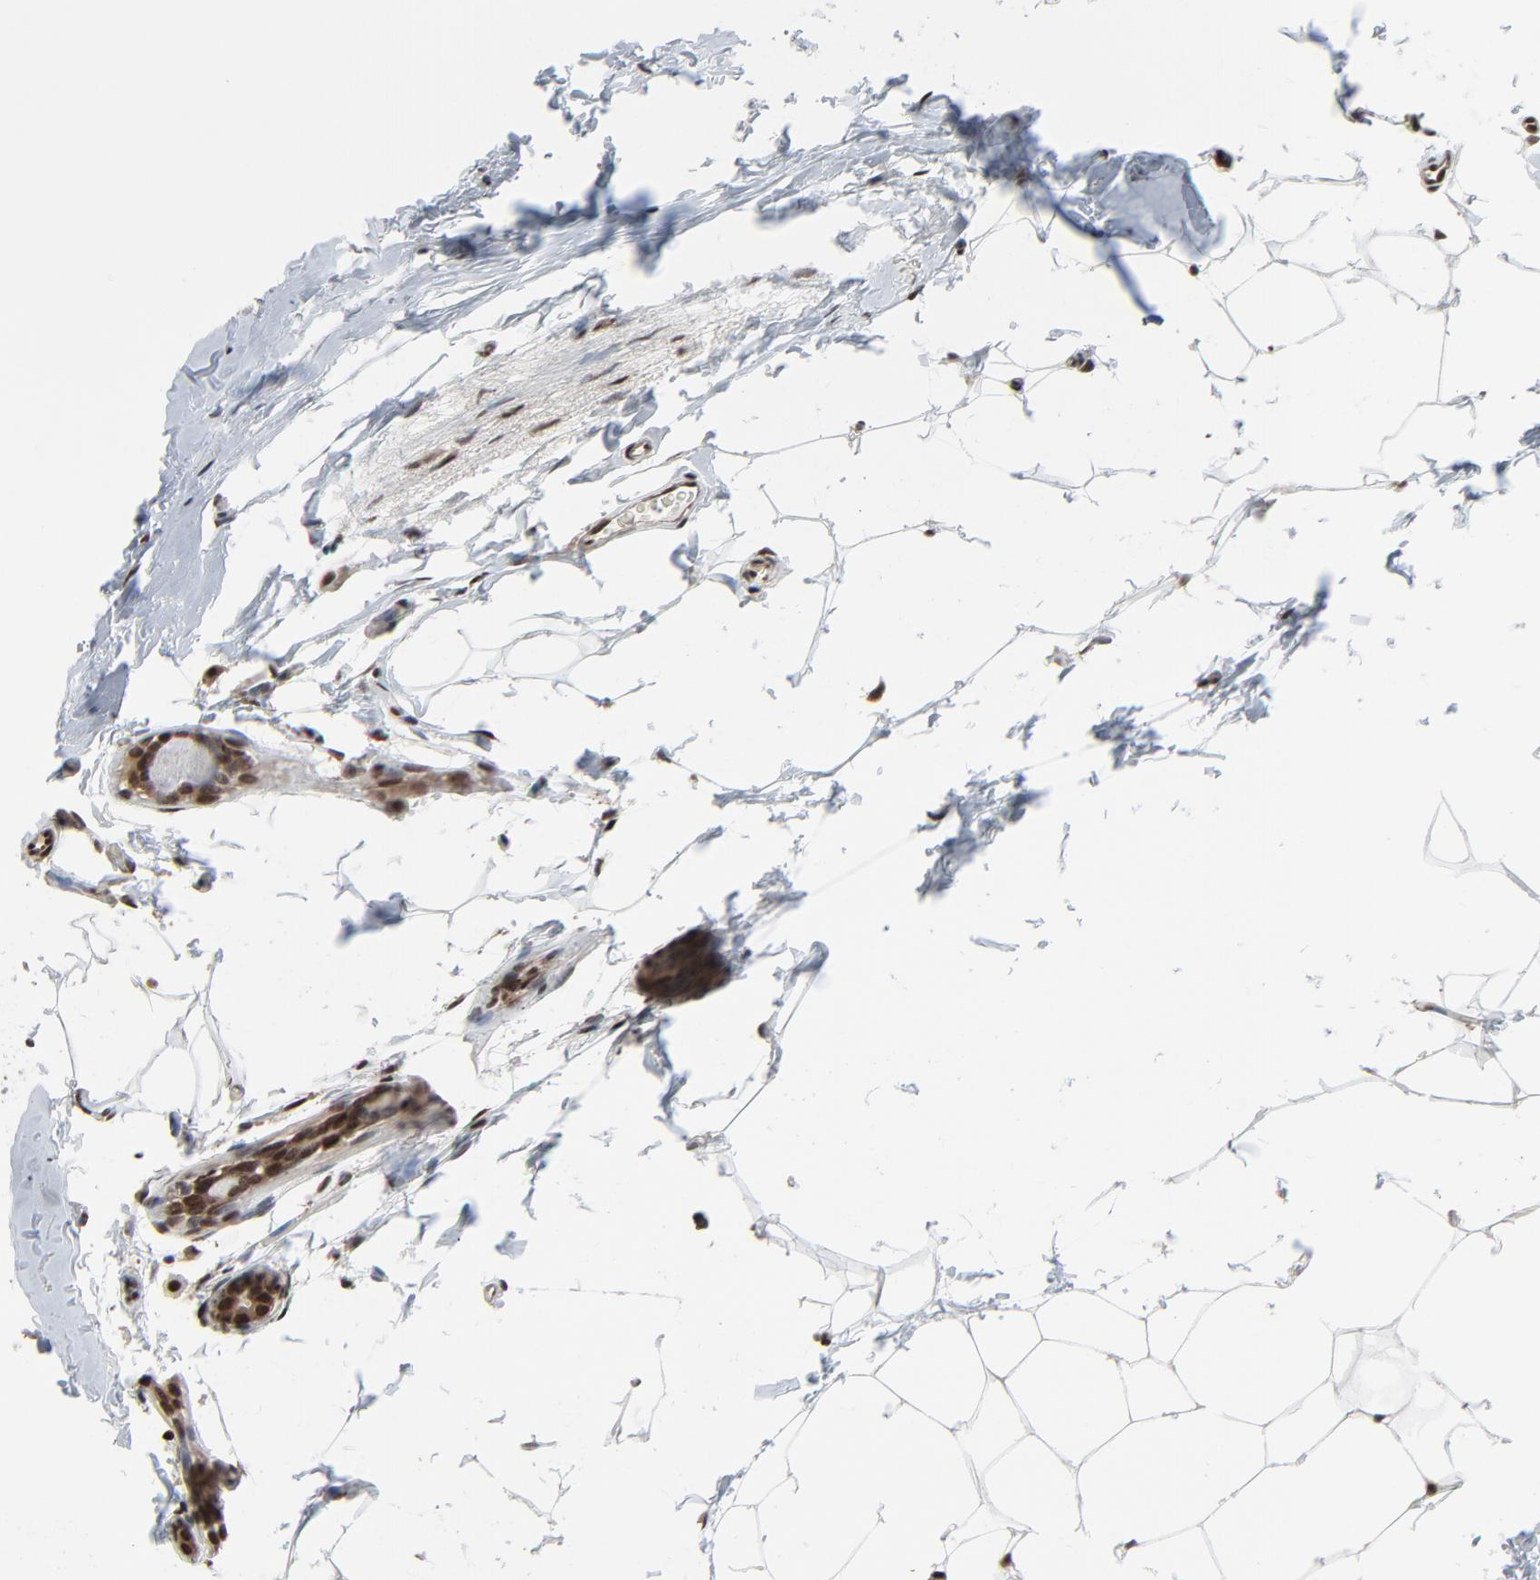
{"staining": {"intensity": "strong", "quantity": ">75%", "location": "cytoplasmic/membranous,nuclear"}, "tissue": "breast cancer", "cell_type": "Tumor cells", "image_type": "cancer", "snomed": [{"axis": "morphology", "description": "Lobular carcinoma"}, {"axis": "topography", "description": "Breast"}], "caption": "IHC (DAB (3,3'-diaminobenzidine)) staining of human breast lobular carcinoma exhibits strong cytoplasmic/membranous and nuclear protein expression in about >75% of tumor cells.", "gene": "MEIS2", "patient": {"sex": "female", "age": 55}}